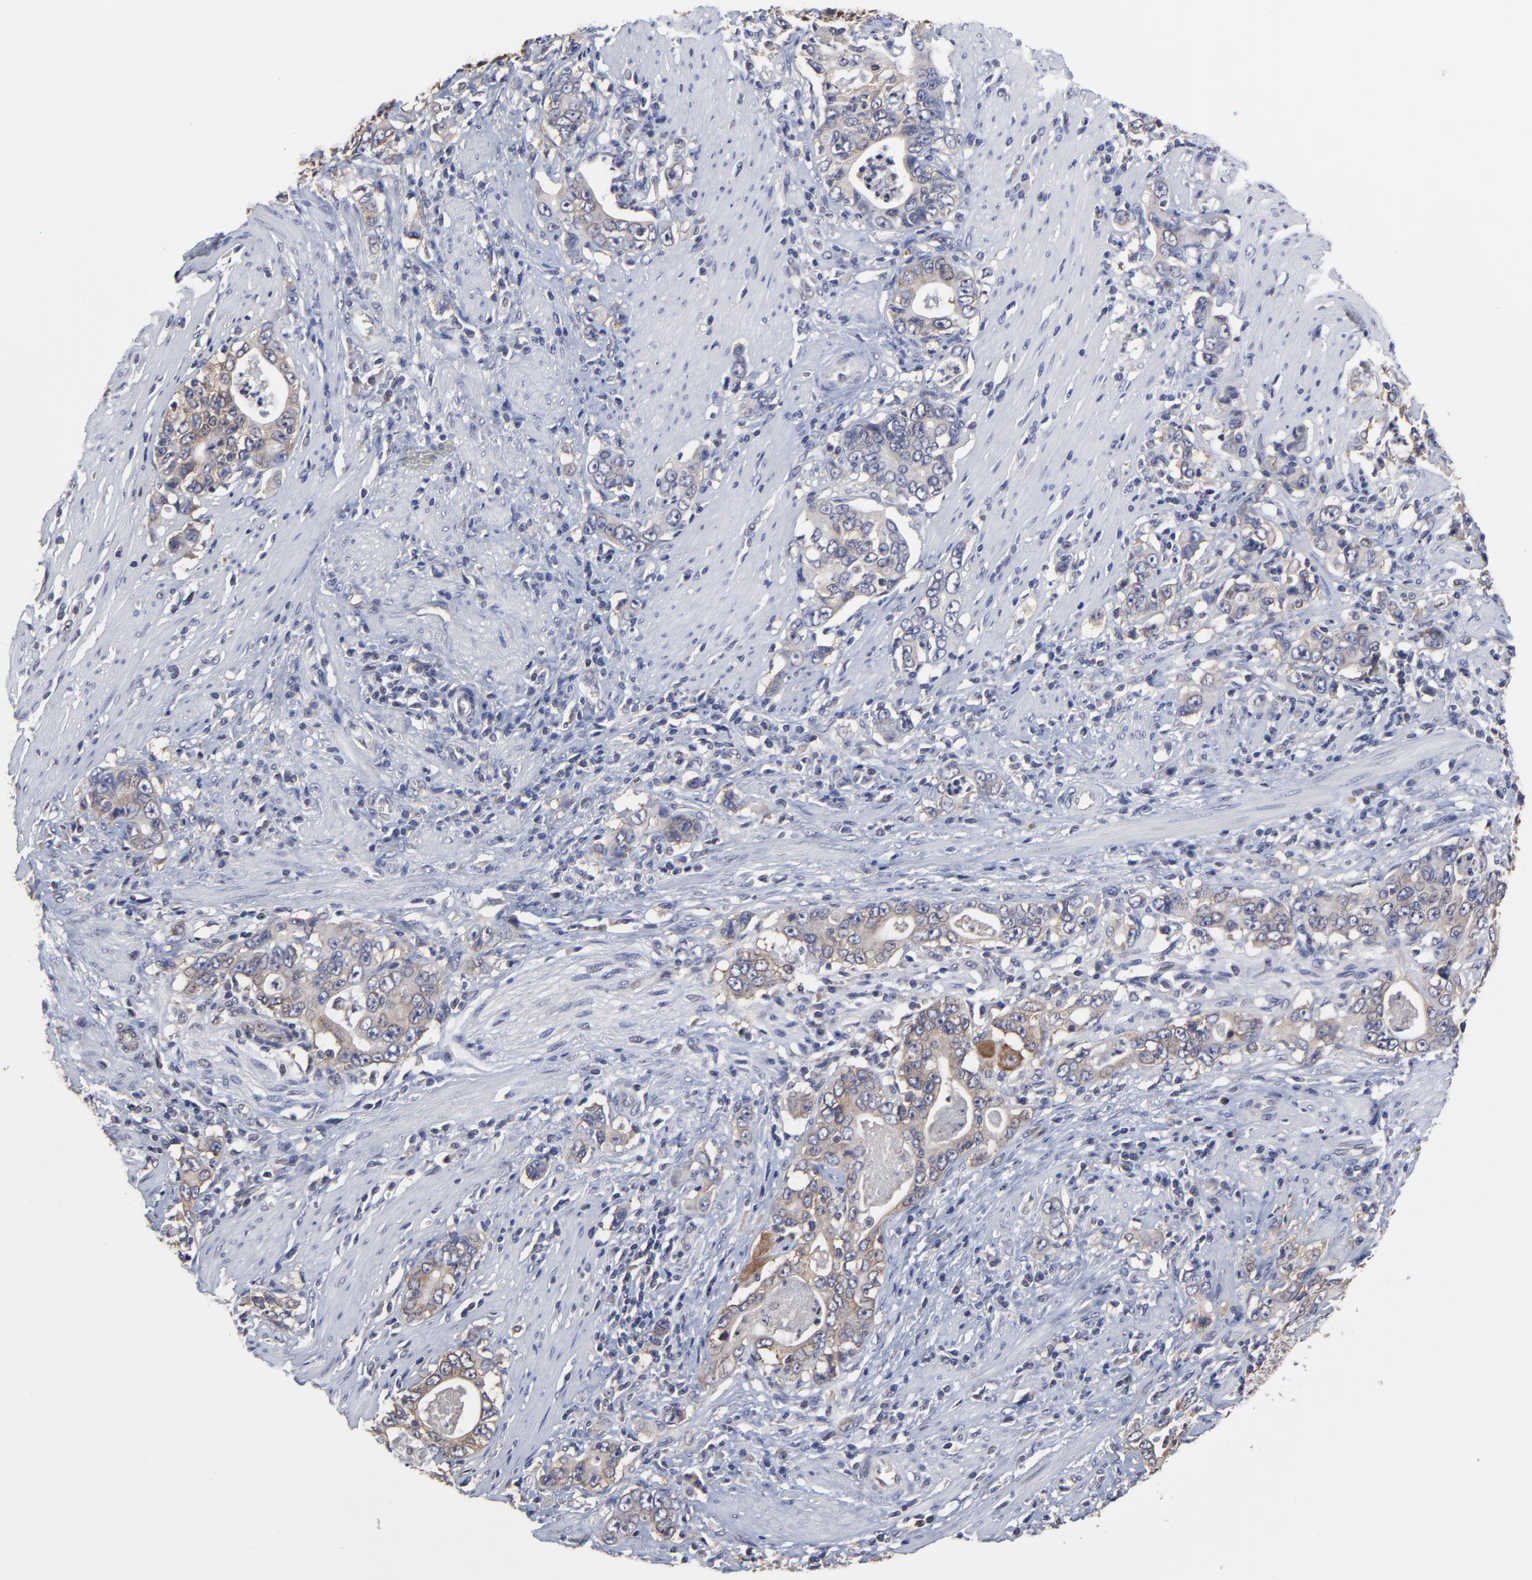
{"staining": {"intensity": "weak", "quantity": ">75%", "location": "cytoplasmic/membranous"}, "tissue": "stomach cancer", "cell_type": "Tumor cells", "image_type": "cancer", "snomed": [{"axis": "morphology", "description": "Adenocarcinoma, NOS"}, {"axis": "topography", "description": "Stomach, lower"}], "caption": "Weak cytoplasmic/membranous positivity is identified in about >75% of tumor cells in stomach cancer (adenocarcinoma).", "gene": "CCT2", "patient": {"sex": "female", "age": 72}}